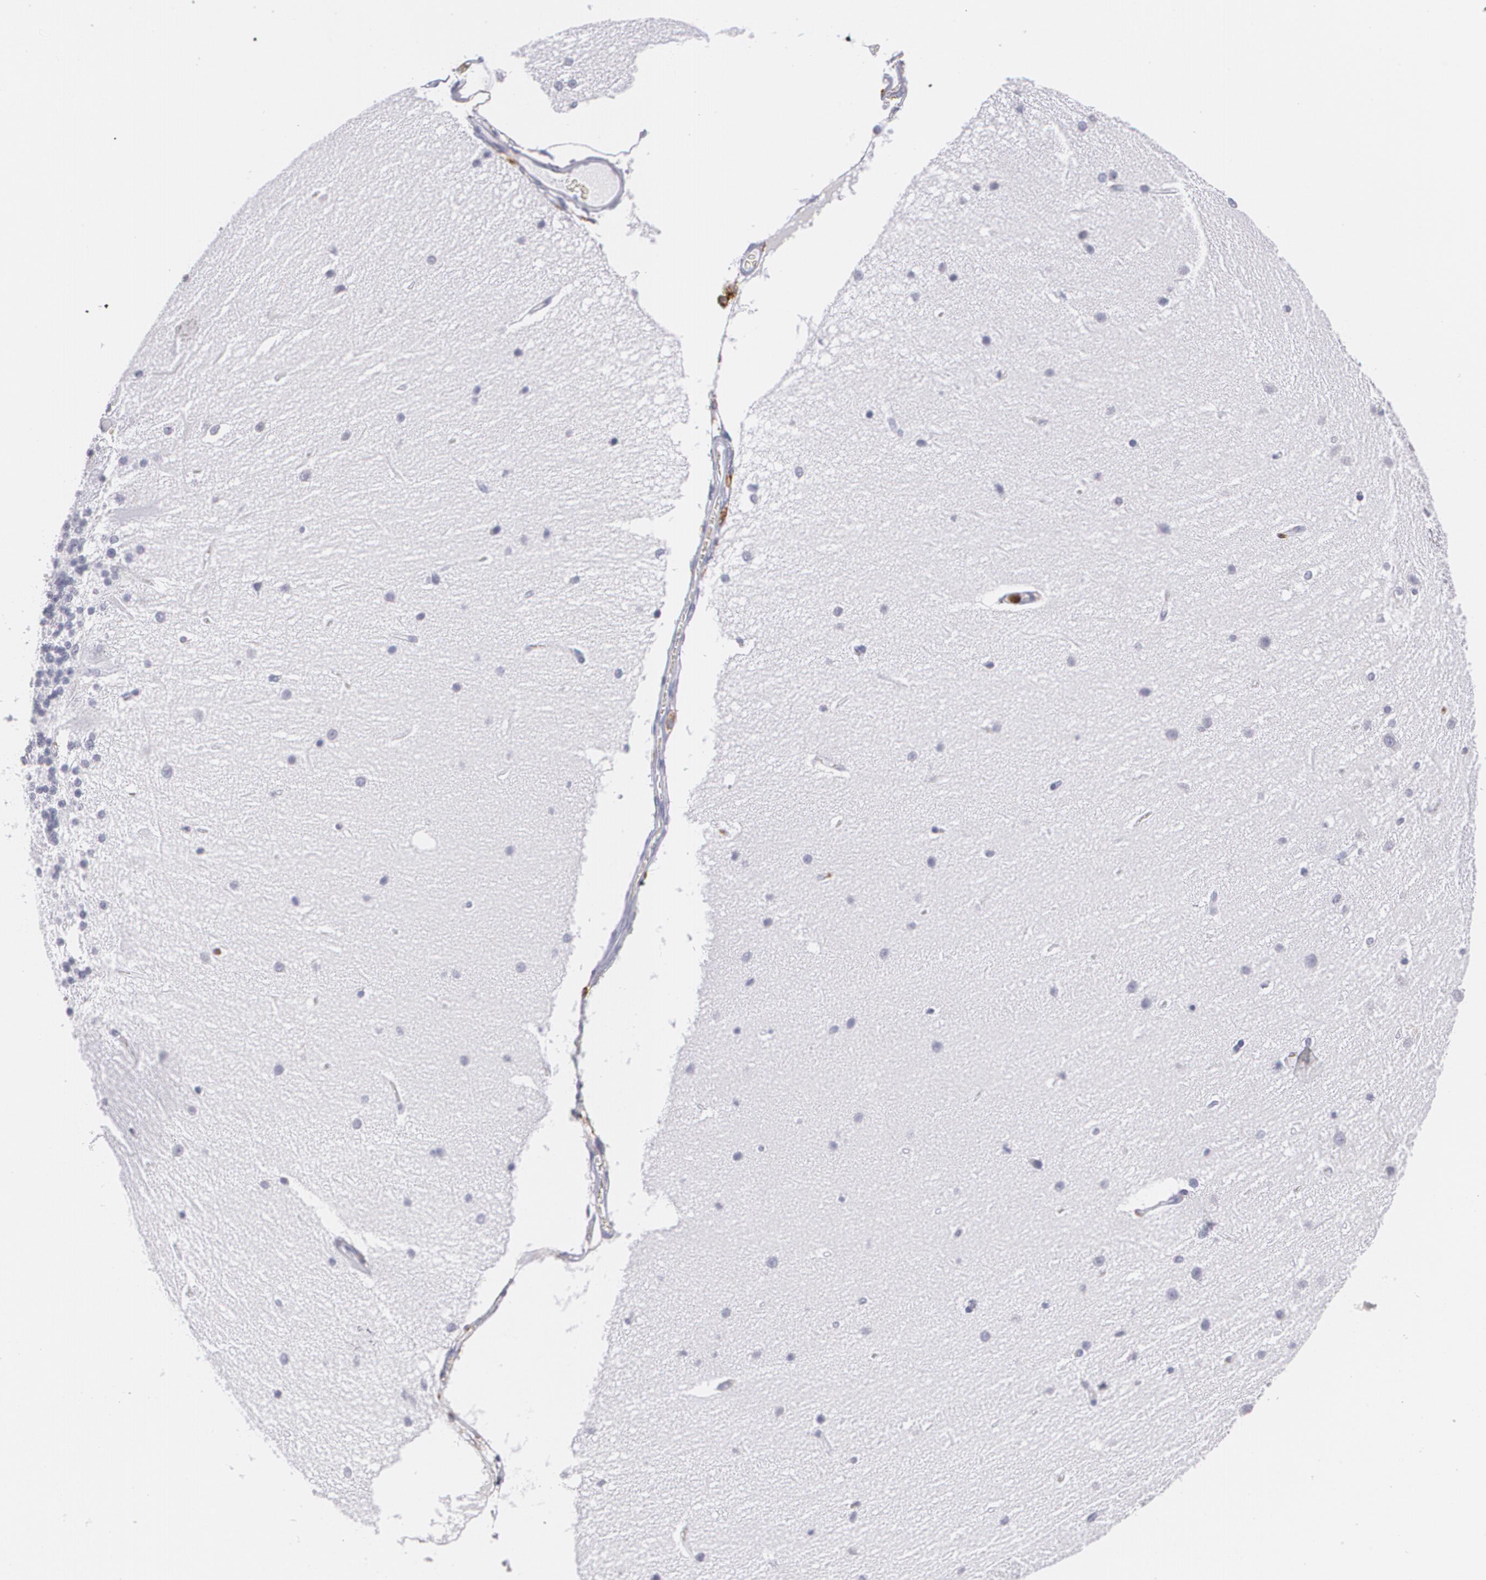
{"staining": {"intensity": "negative", "quantity": "none", "location": "none"}, "tissue": "cerebellum", "cell_type": "Cells in granular layer", "image_type": "normal", "snomed": [{"axis": "morphology", "description": "Normal tissue, NOS"}, {"axis": "topography", "description": "Cerebellum"}], "caption": "DAB (3,3'-diaminobenzidine) immunohistochemical staining of unremarkable cerebellum exhibits no significant positivity in cells in granular layer. Nuclei are stained in blue.", "gene": "PTPRC", "patient": {"sex": "female", "age": 54}}